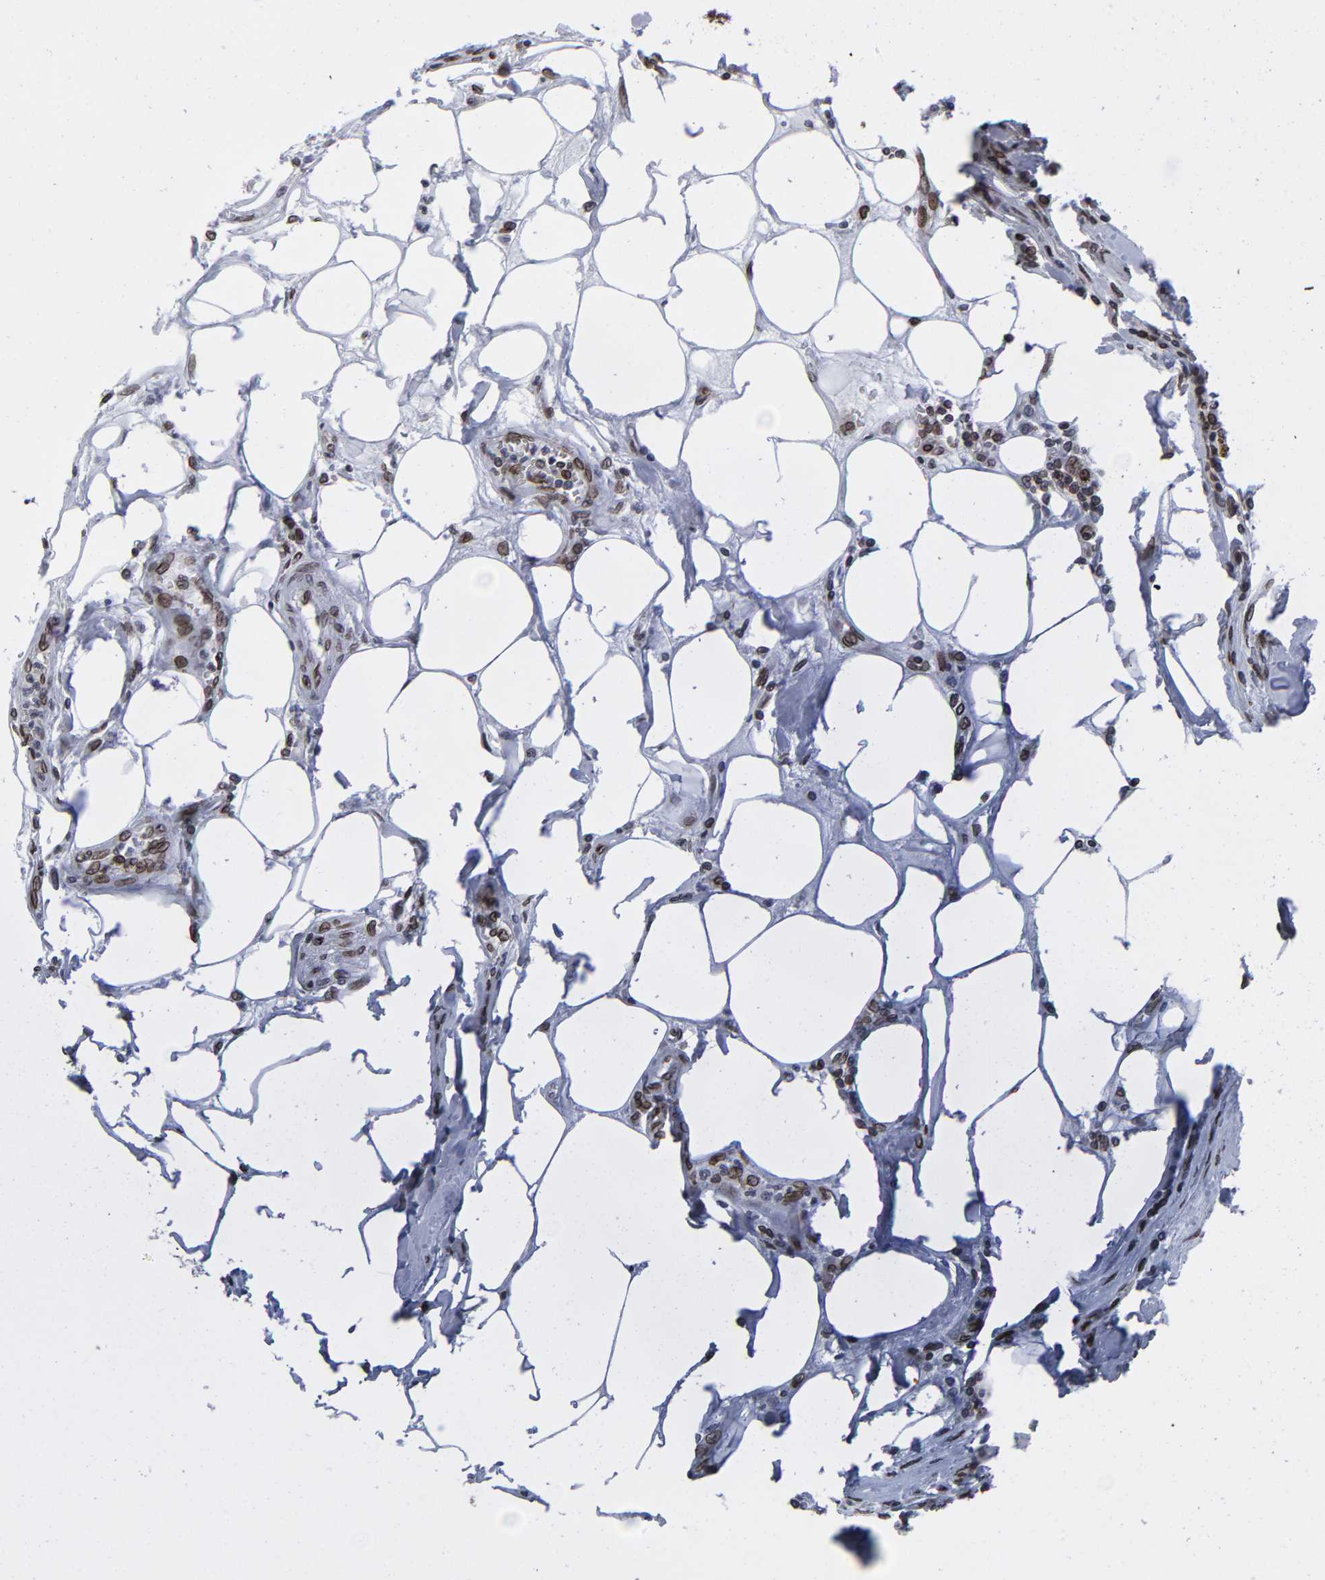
{"staining": {"intensity": "strong", "quantity": ">75%", "location": "cytoplasmic/membranous,nuclear"}, "tissue": "renal cancer", "cell_type": "Tumor cells", "image_type": "cancer", "snomed": [{"axis": "morphology", "description": "Normal tissue, NOS"}, {"axis": "morphology", "description": "Adenocarcinoma, NOS"}, {"axis": "topography", "description": "Kidney"}], "caption": "Immunohistochemistry micrograph of neoplastic tissue: human renal adenocarcinoma stained using IHC exhibits high levels of strong protein expression localized specifically in the cytoplasmic/membranous and nuclear of tumor cells, appearing as a cytoplasmic/membranous and nuclear brown color.", "gene": "RANGAP1", "patient": {"sex": "male", "age": 71}}